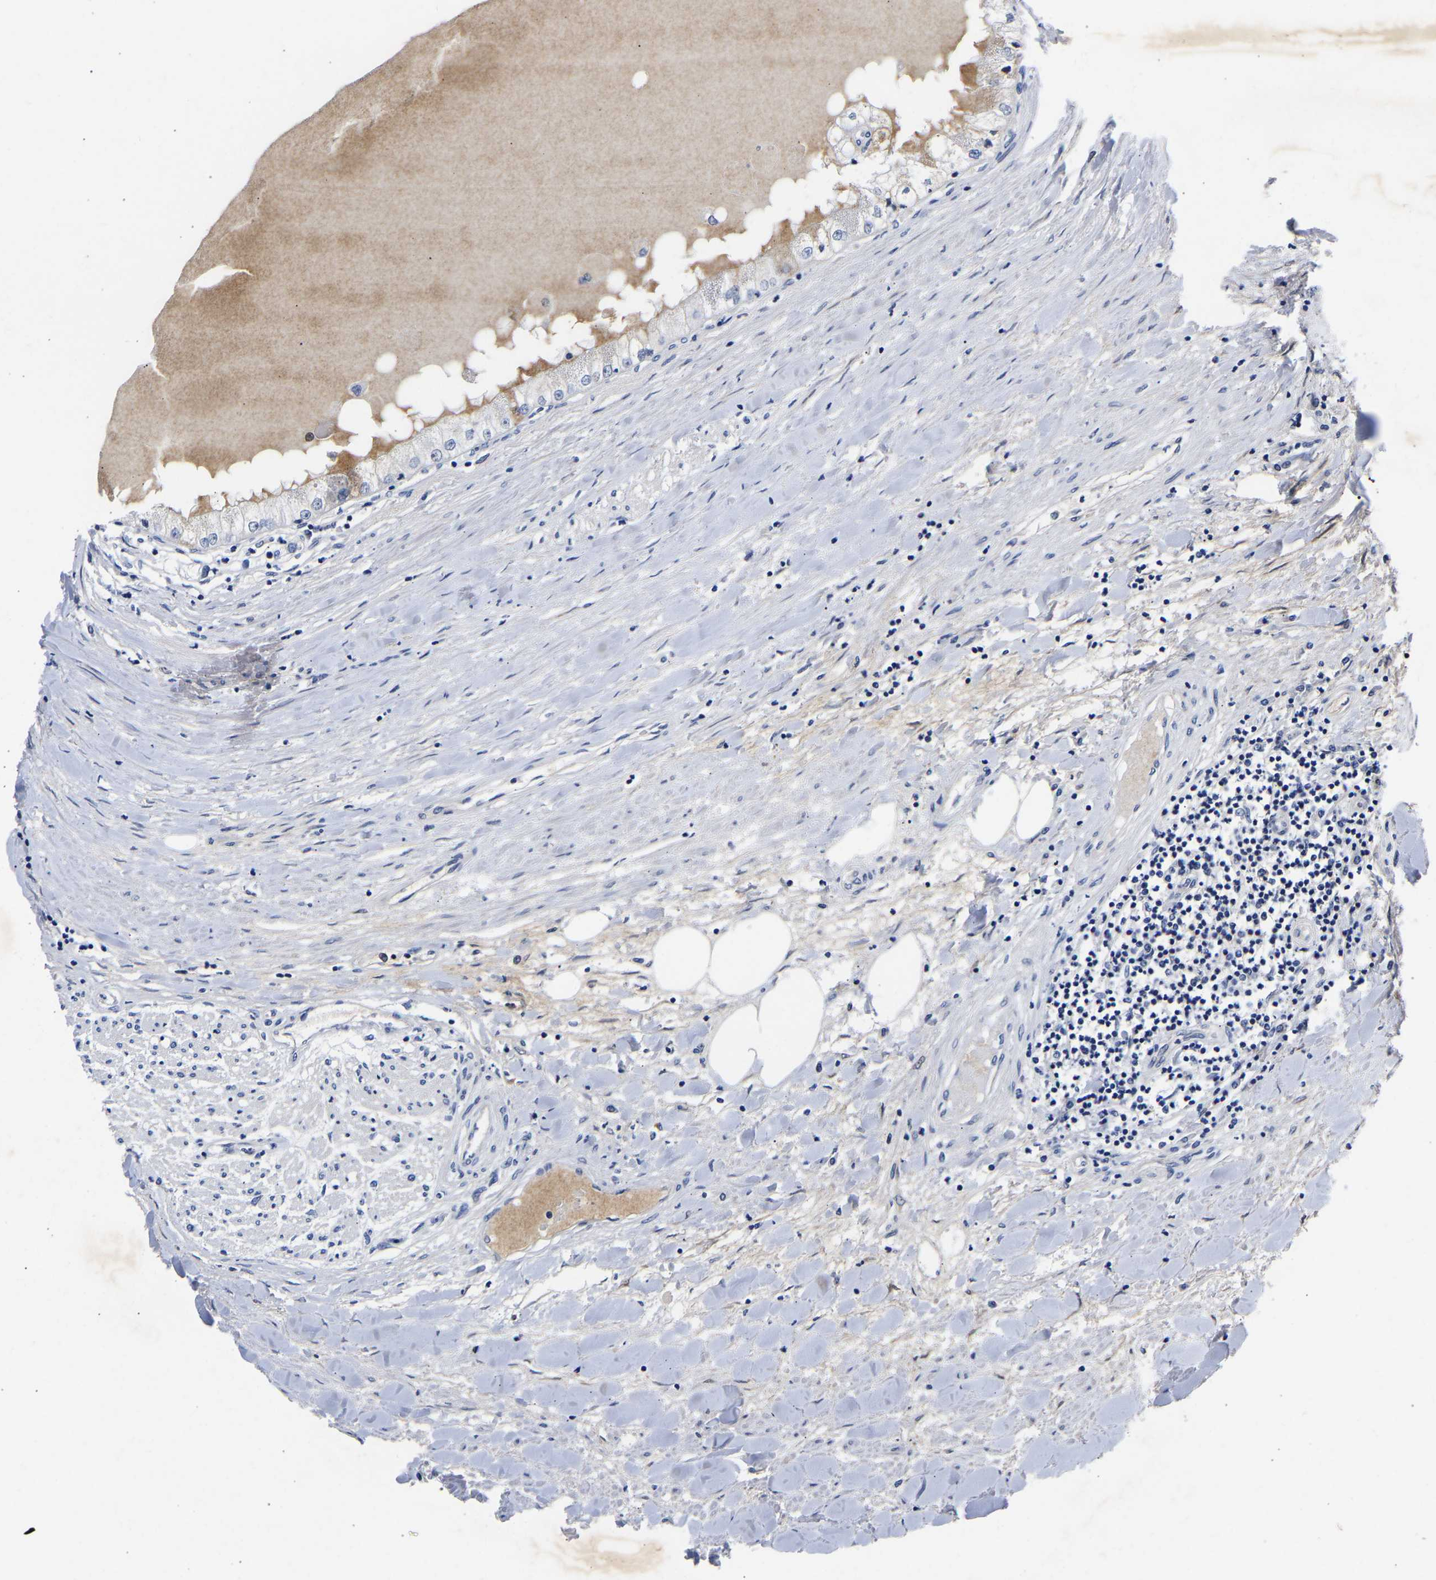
{"staining": {"intensity": "weak", "quantity": "<25%", "location": "cytoplasmic/membranous"}, "tissue": "renal cancer", "cell_type": "Tumor cells", "image_type": "cancer", "snomed": [{"axis": "morphology", "description": "Adenocarcinoma, NOS"}, {"axis": "topography", "description": "Kidney"}], "caption": "Tumor cells are negative for protein expression in human renal cancer (adenocarcinoma).", "gene": "CCDC6", "patient": {"sex": "male", "age": 68}}